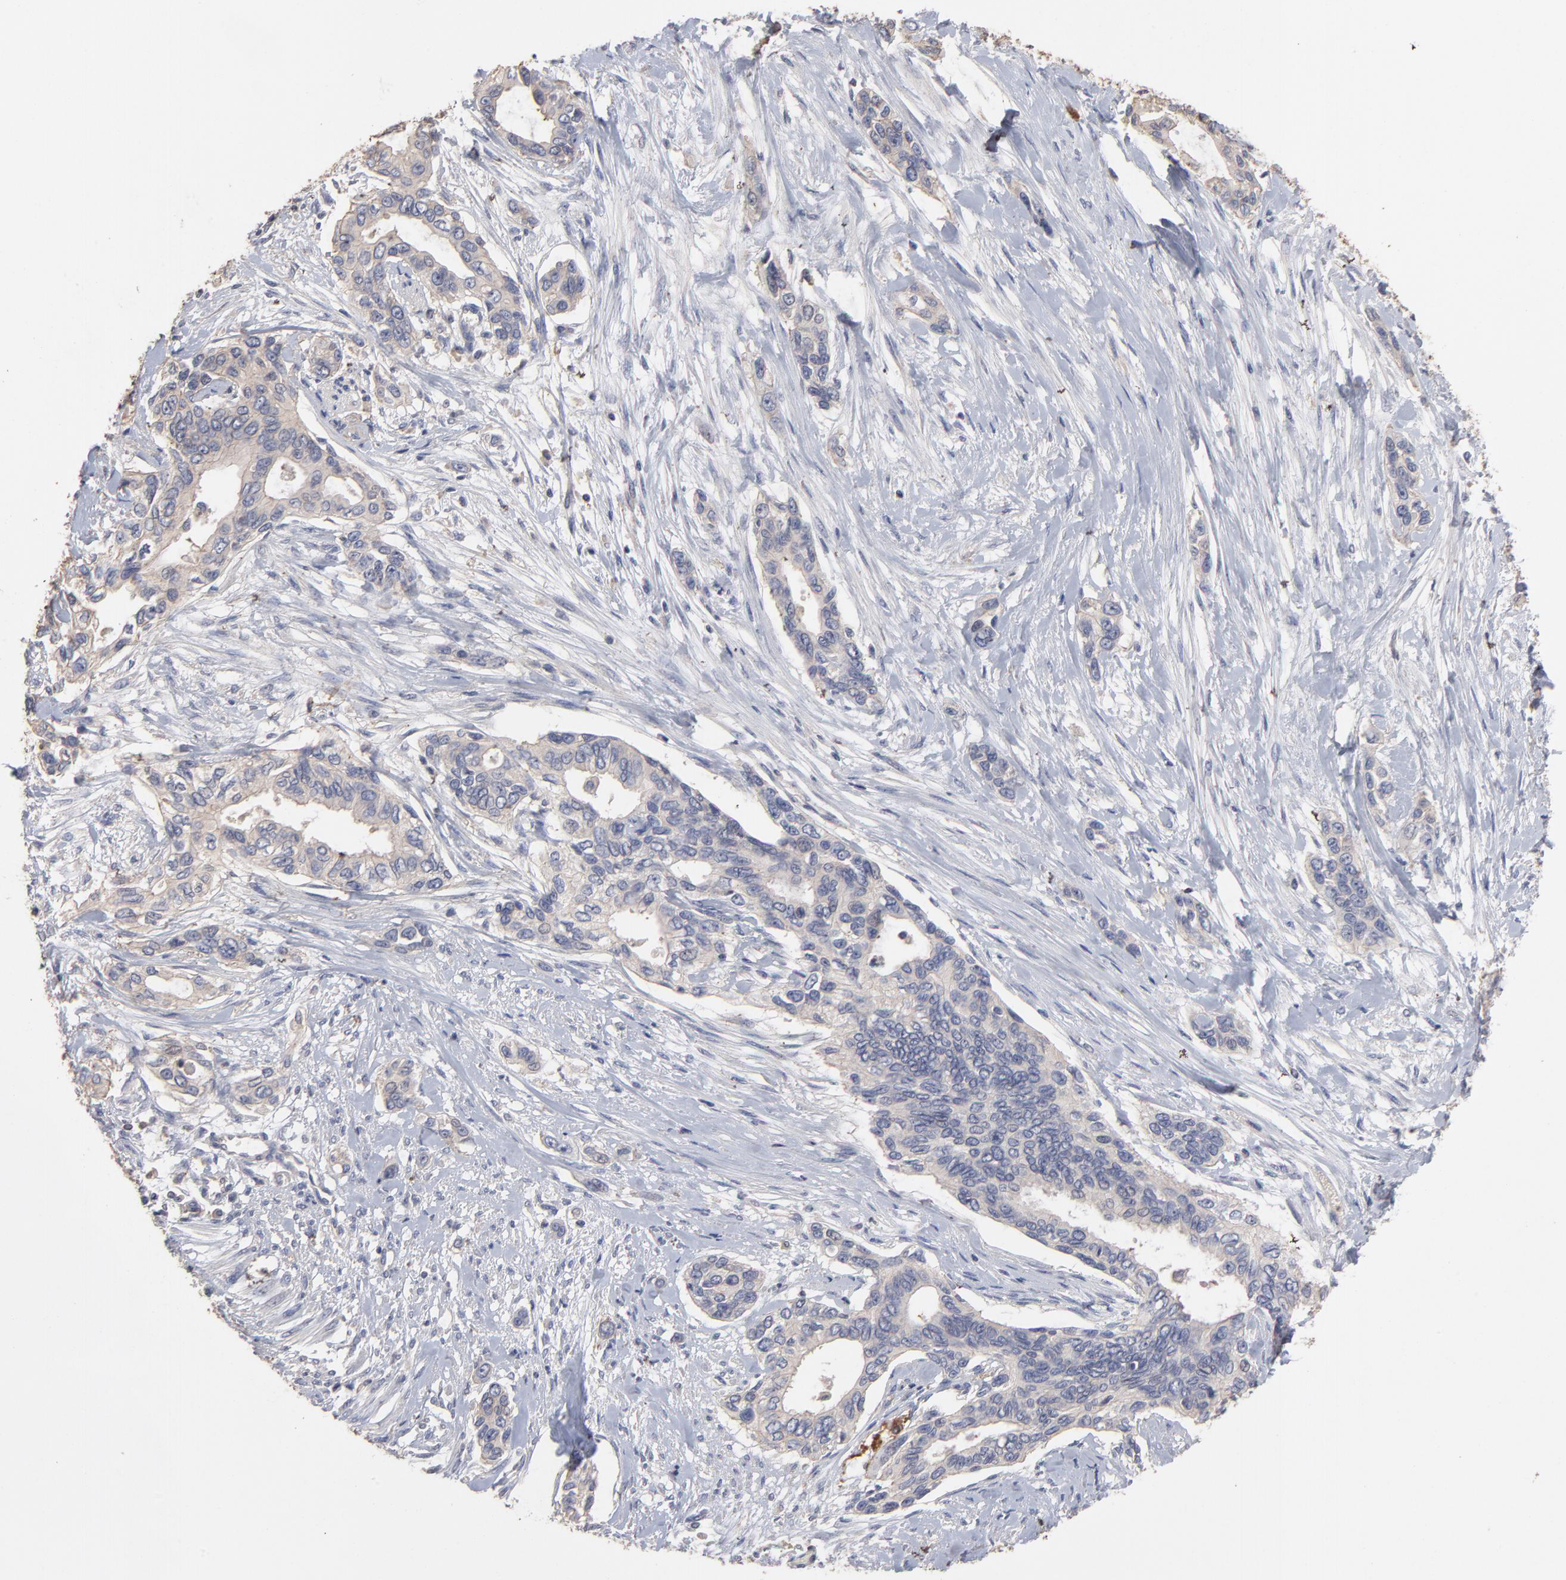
{"staining": {"intensity": "weak", "quantity": ">75%", "location": "cytoplasmic/membranous"}, "tissue": "pancreatic cancer", "cell_type": "Tumor cells", "image_type": "cancer", "snomed": [{"axis": "morphology", "description": "Adenocarcinoma, NOS"}, {"axis": "topography", "description": "Pancreas"}], "caption": "Approximately >75% of tumor cells in pancreatic cancer reveal weak cytoplasmic/membranous protein staining as visualized by brown immunohistochemical staining.", "gene": "TANGO2", "patient": {"sex": "female", "age": 60}}